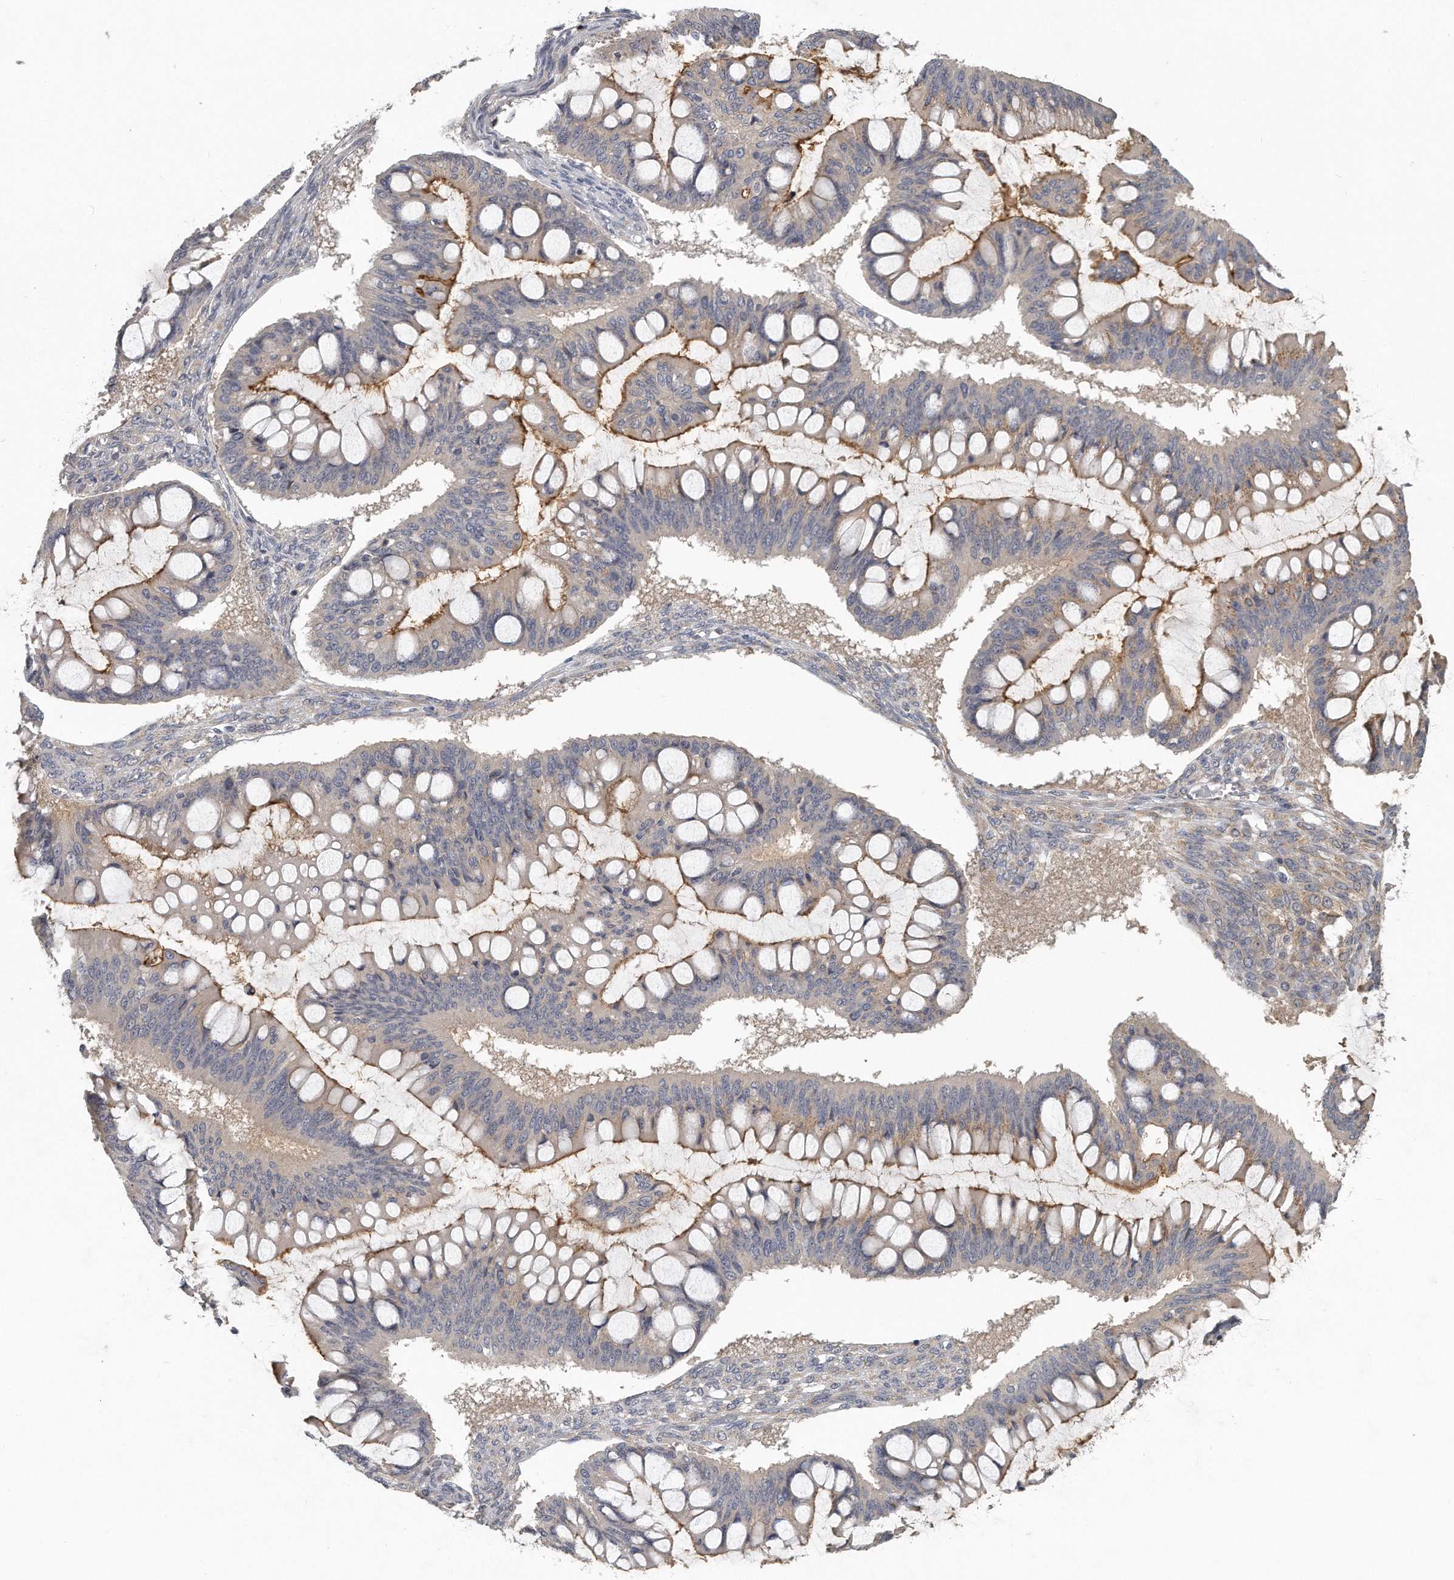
{"staining": {"intensity": "moderate", "quantity": "25%-75%", "location": "cytoplasmic/membranous"}, "tissue": "ovarian cancer", "cell_type": "Tumor cells", "image_type": "cancer", "snomed": [{"axis": "morphology", "description": "Cystadenocarcinoma, mucinous, NOS"}, {"axis": "topography", "description": "Ovary"}], "caption": "Ovarian cancer was stained to show a protein in brown. There is medium levels of moderate cytoplasmic/membranous staining in approximately 25%-75% of tumor cells. The protein of interest is stained brown, and the nuclei are stained in blue (DAB IHC with brightfield microscopy, high magnification).", "gene": "TRAPPC14", "patient": {"sex": "female", "age": 73}}